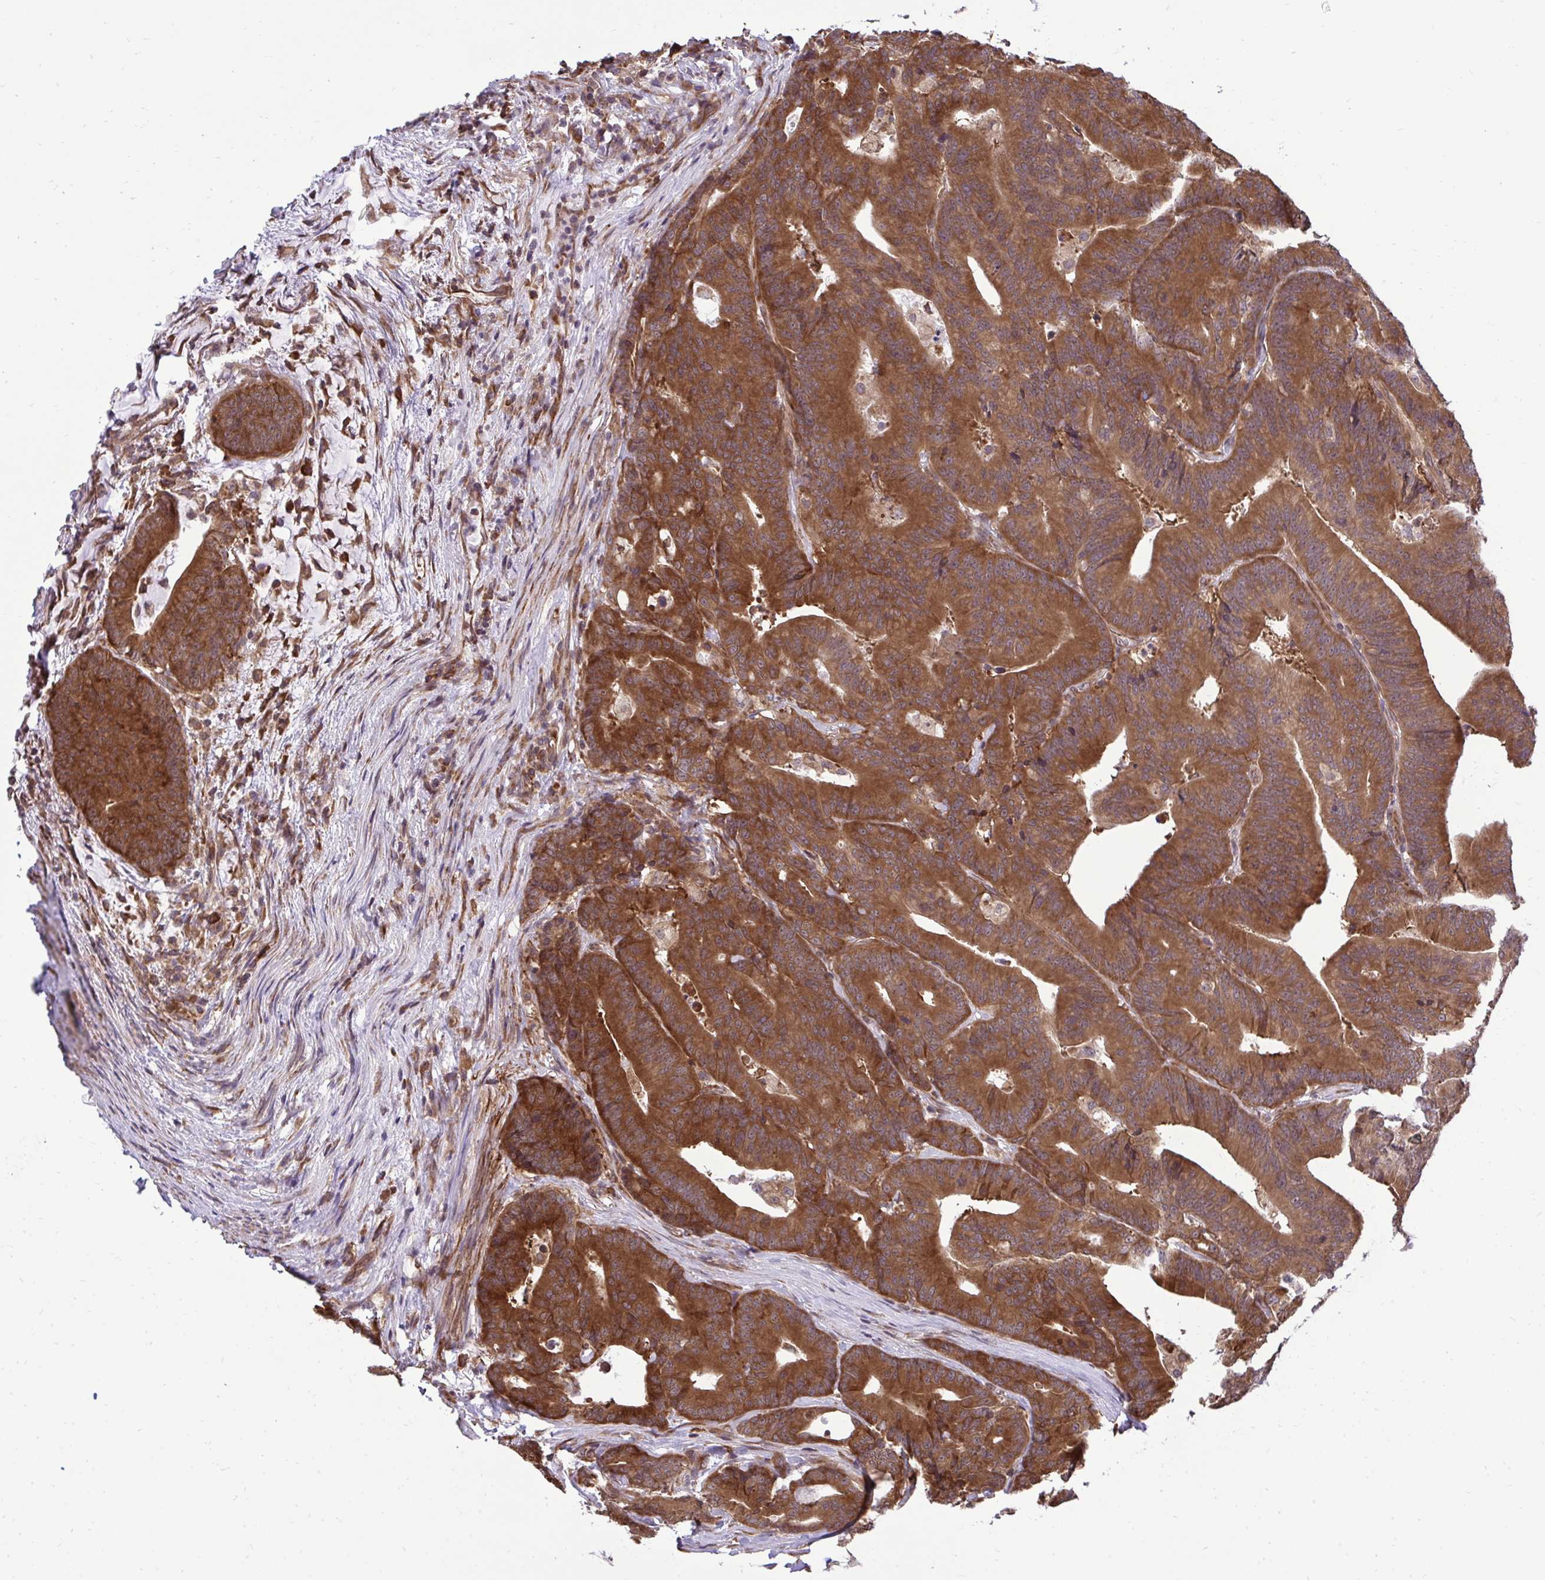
{"staining": {"intensity": "strong", "quantity": ">75%", "location": "cytoplasmic/membranous"}, "tissue": "colorectal cancer", "cell_type": "Tumor cells", "image_type": "cancer", "snomed": [{"axis": "morphology", "description": "Adenocarcinoma, NOS"}, {"axis": "topography", "description": "Colon"}], "caption": "Colorectal cancer (adenocarcinoma) stained with a protein marker displays strong staining in tumor cells.", "gene": "RPS15", "patient": {"sex": "female", "age": 78}}